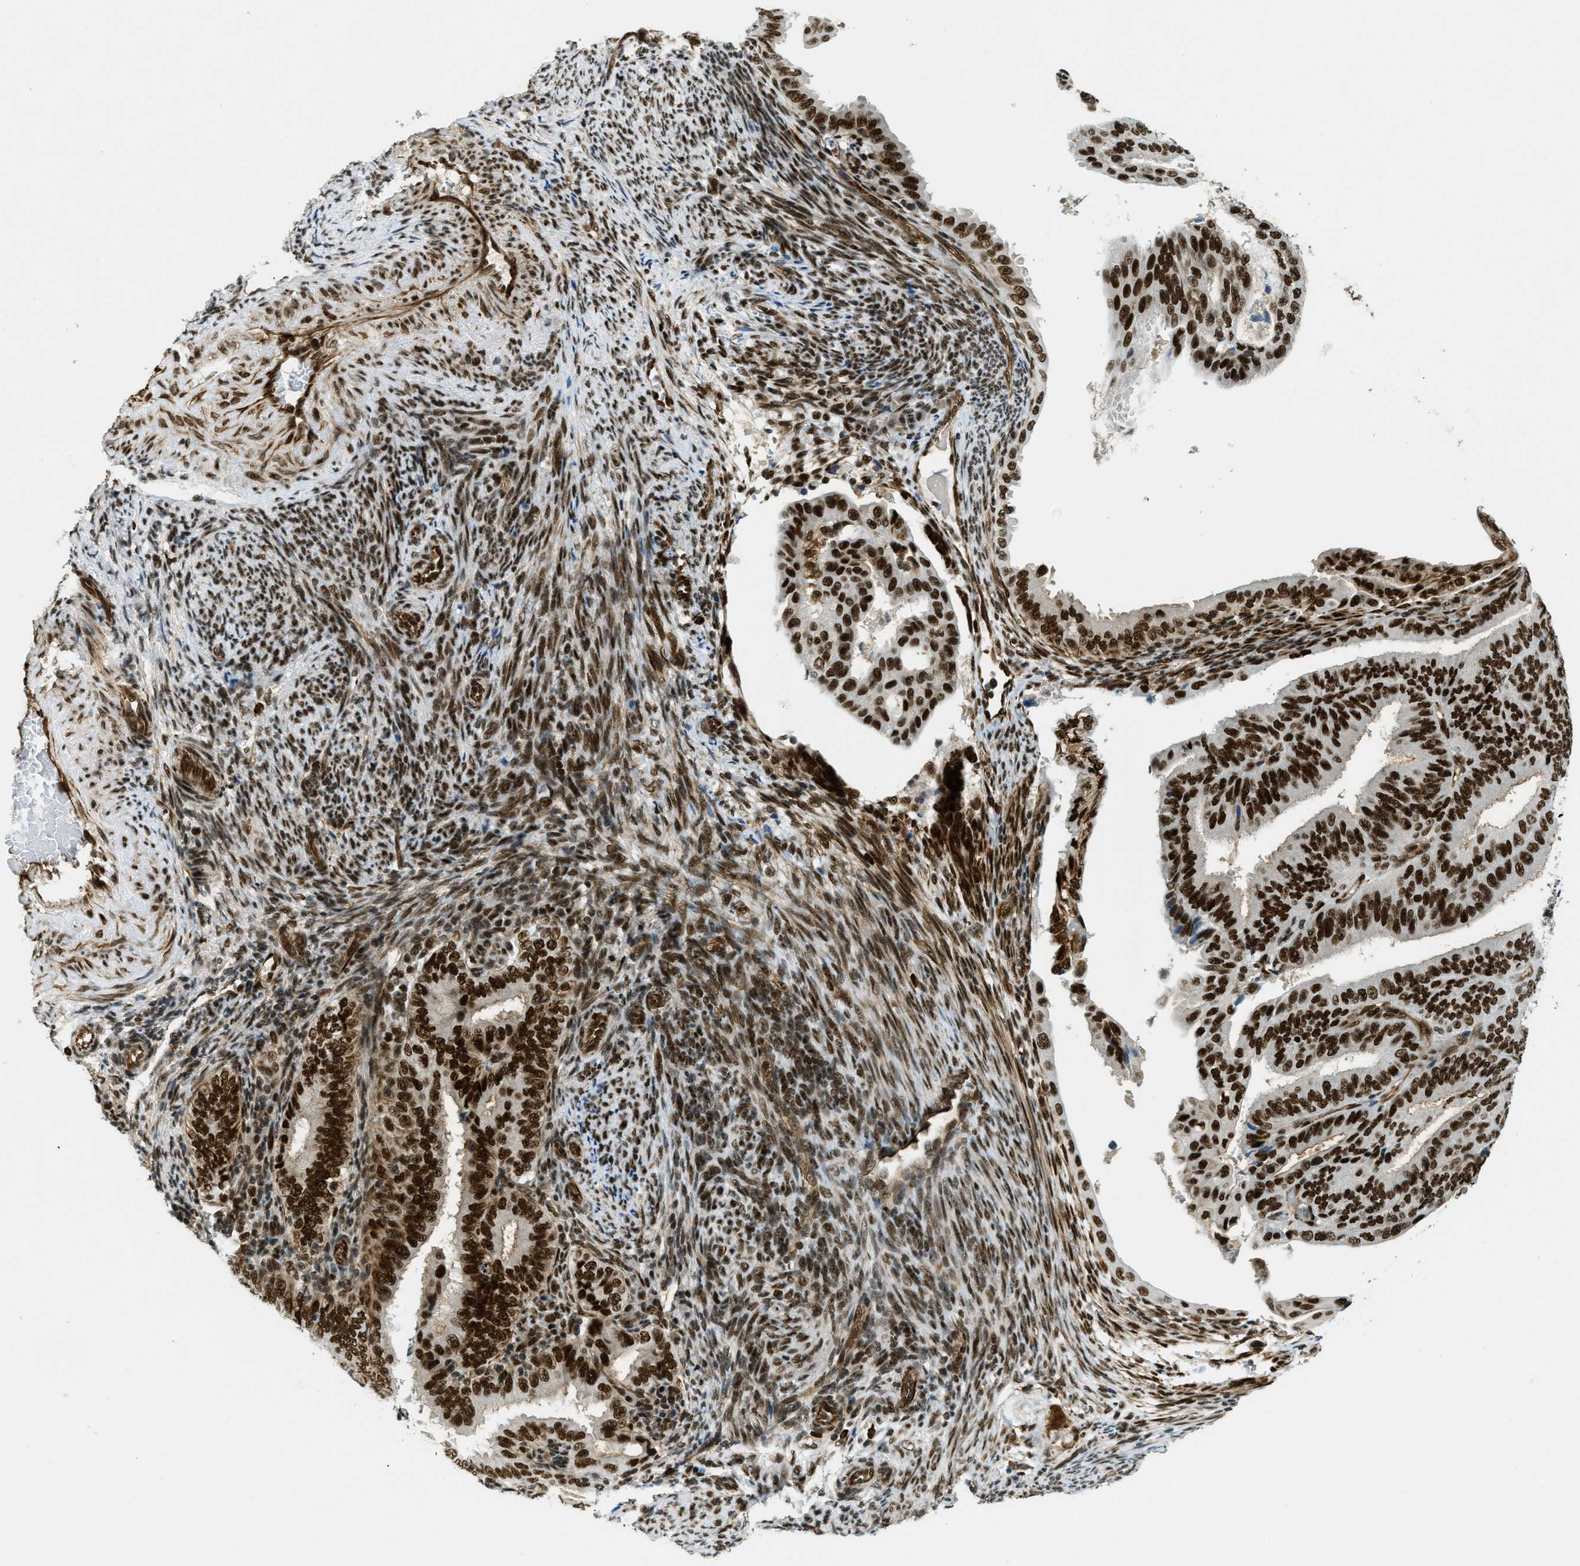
{"staining": {"intensity": "strong", "quantity": ">75%", "location": "nuclear"}, "tissue": "endometrial cancer", "cell_type": "Tumor cells", "image_type": "cancer", "snomed": [{"axis": "morphology", "description": "Adenocarcinoma, NOS"}, {"axis": "topography", "description": "Endometrium"}], "caption": "Tumor cells exhibit strong nuclear positivity in about >75% of cells in adenocarcinoma (endometrial).", "gene": "ZFR", "patient": {"sex": "female", "age": 58}}